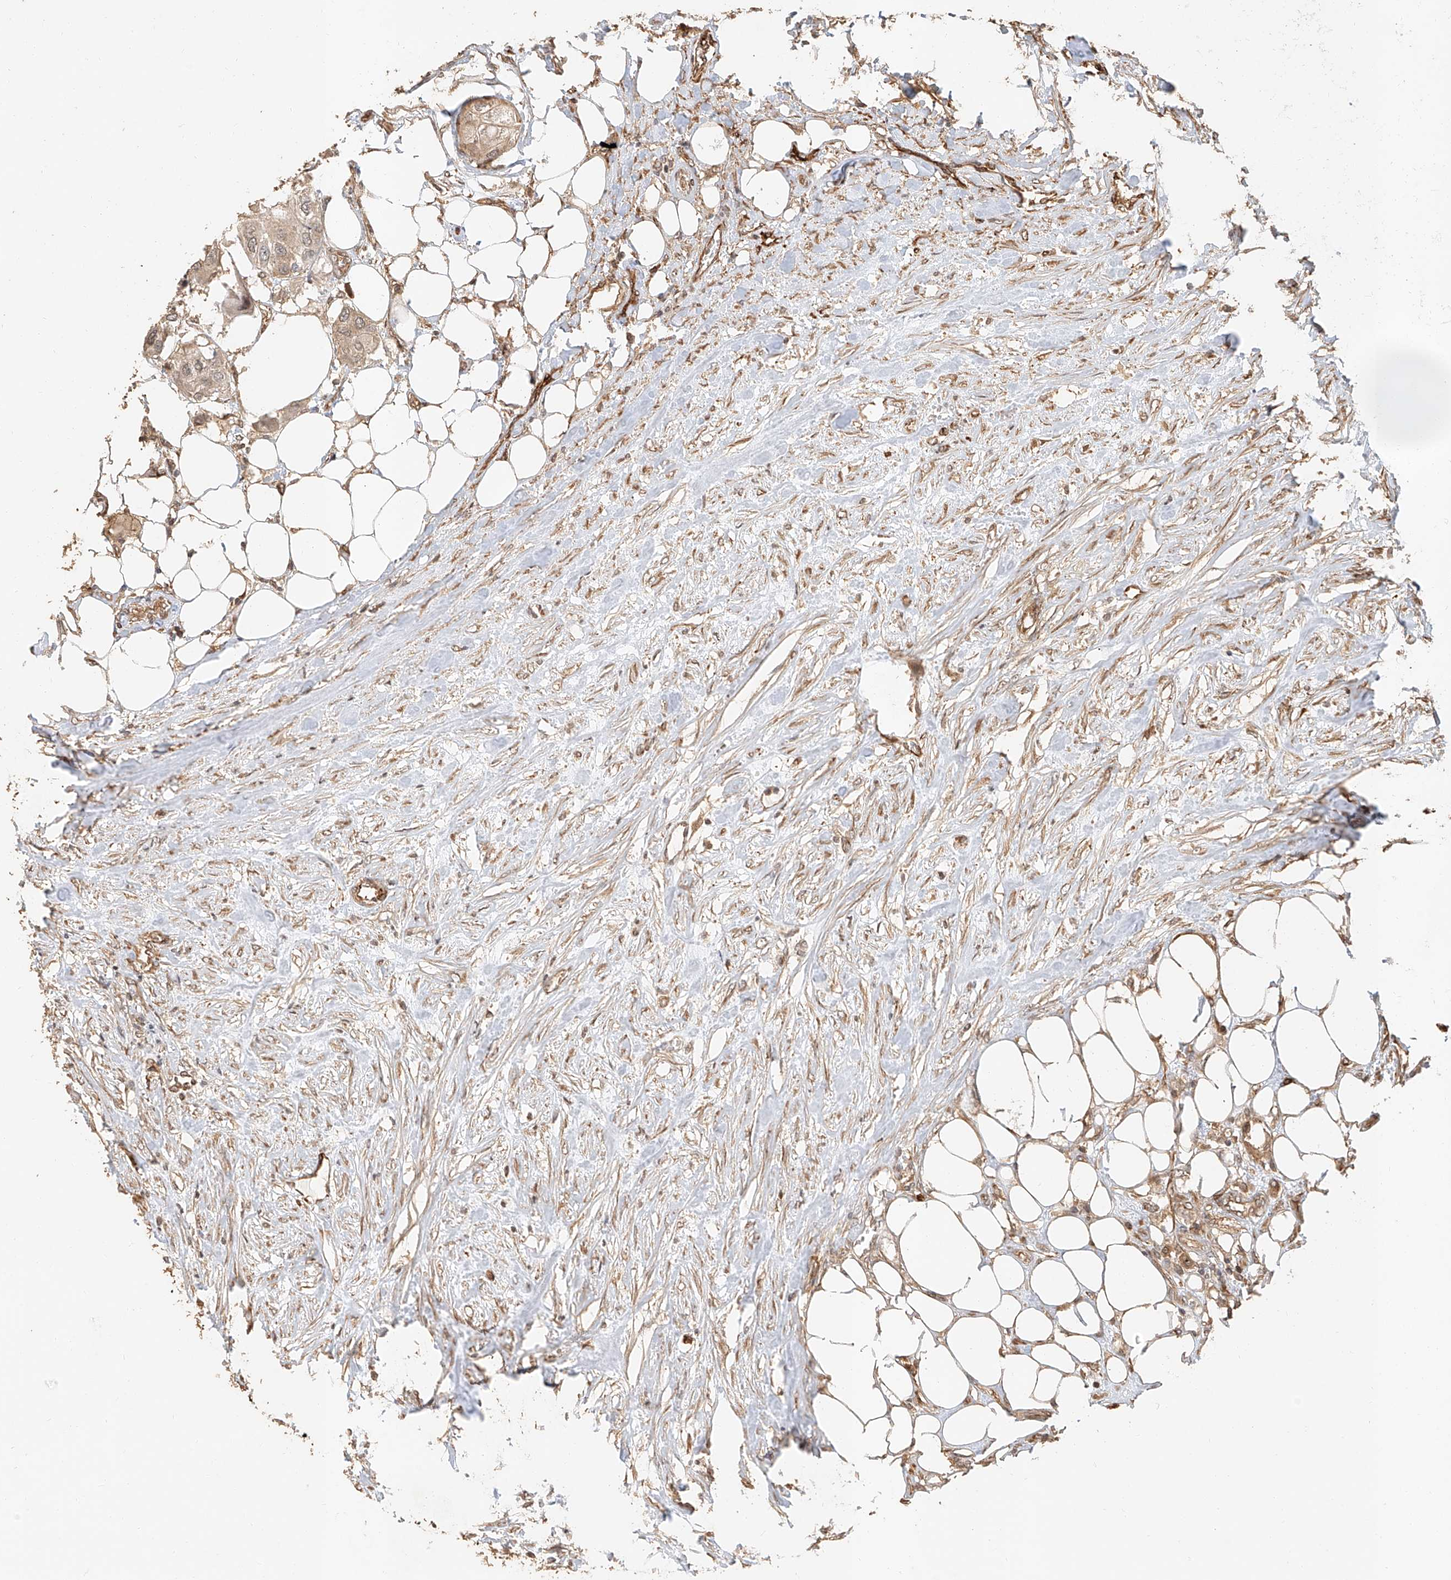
{"staining": {"intensity": "weak", "quantity": ">75%", "location": "cytoplasmic/membranous"}, "tissue": "urothelial cancer", "cell_type": "Tumor cells", "image_type": "cancer", "snomed": [{"axis": "morphology", "description": "Urothelial carcinoma, High grade"}, {"axis": "topography", "description": "Urinary bladder"}], "caption": "A low amount of weak cytoplasmic/membranous expression is present in about >75% of tumor cells in high-grade urothelial carcinoma tissue.", "gene": "NAP1L1", "patient": {"sex": "male", "age": 64}}